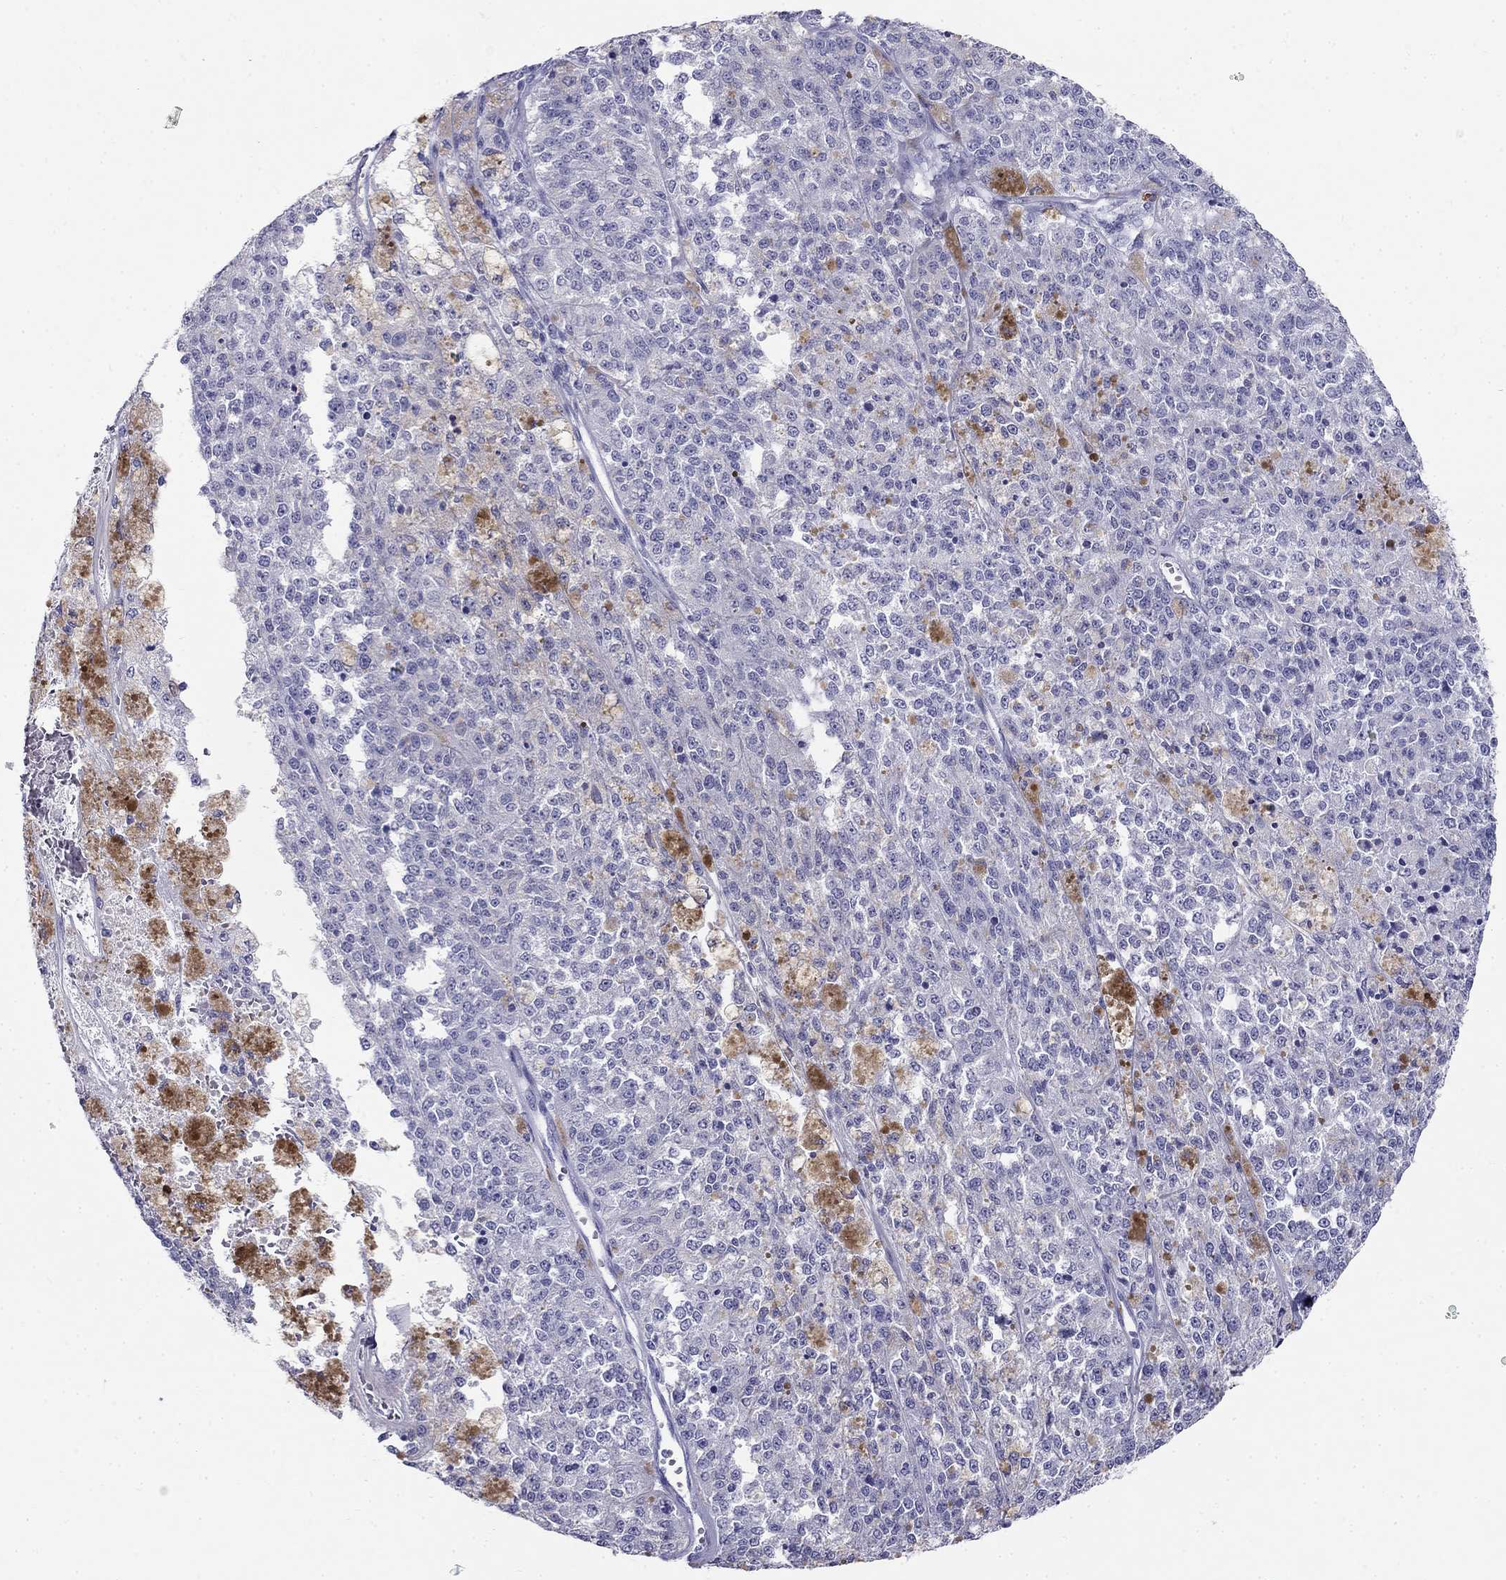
{"staining": {"intensity": "negative", "quantity": "none", "location": "none"}, "tissue": "melanoma", "cell_type": "Tumor cells", "image_type": "cancer", "snomed": [{"axis": "morphology", "description": "Malignant melanoma, Metastatic site"}, {"axis": "topography", "description": "Lymph node"}], "caption": "Melanoma was stained to show a protein in brown. There is no significant staining in tumor cells.", "gene": "PPP1R36", "patient": {"sex": "female", "age": 64}}